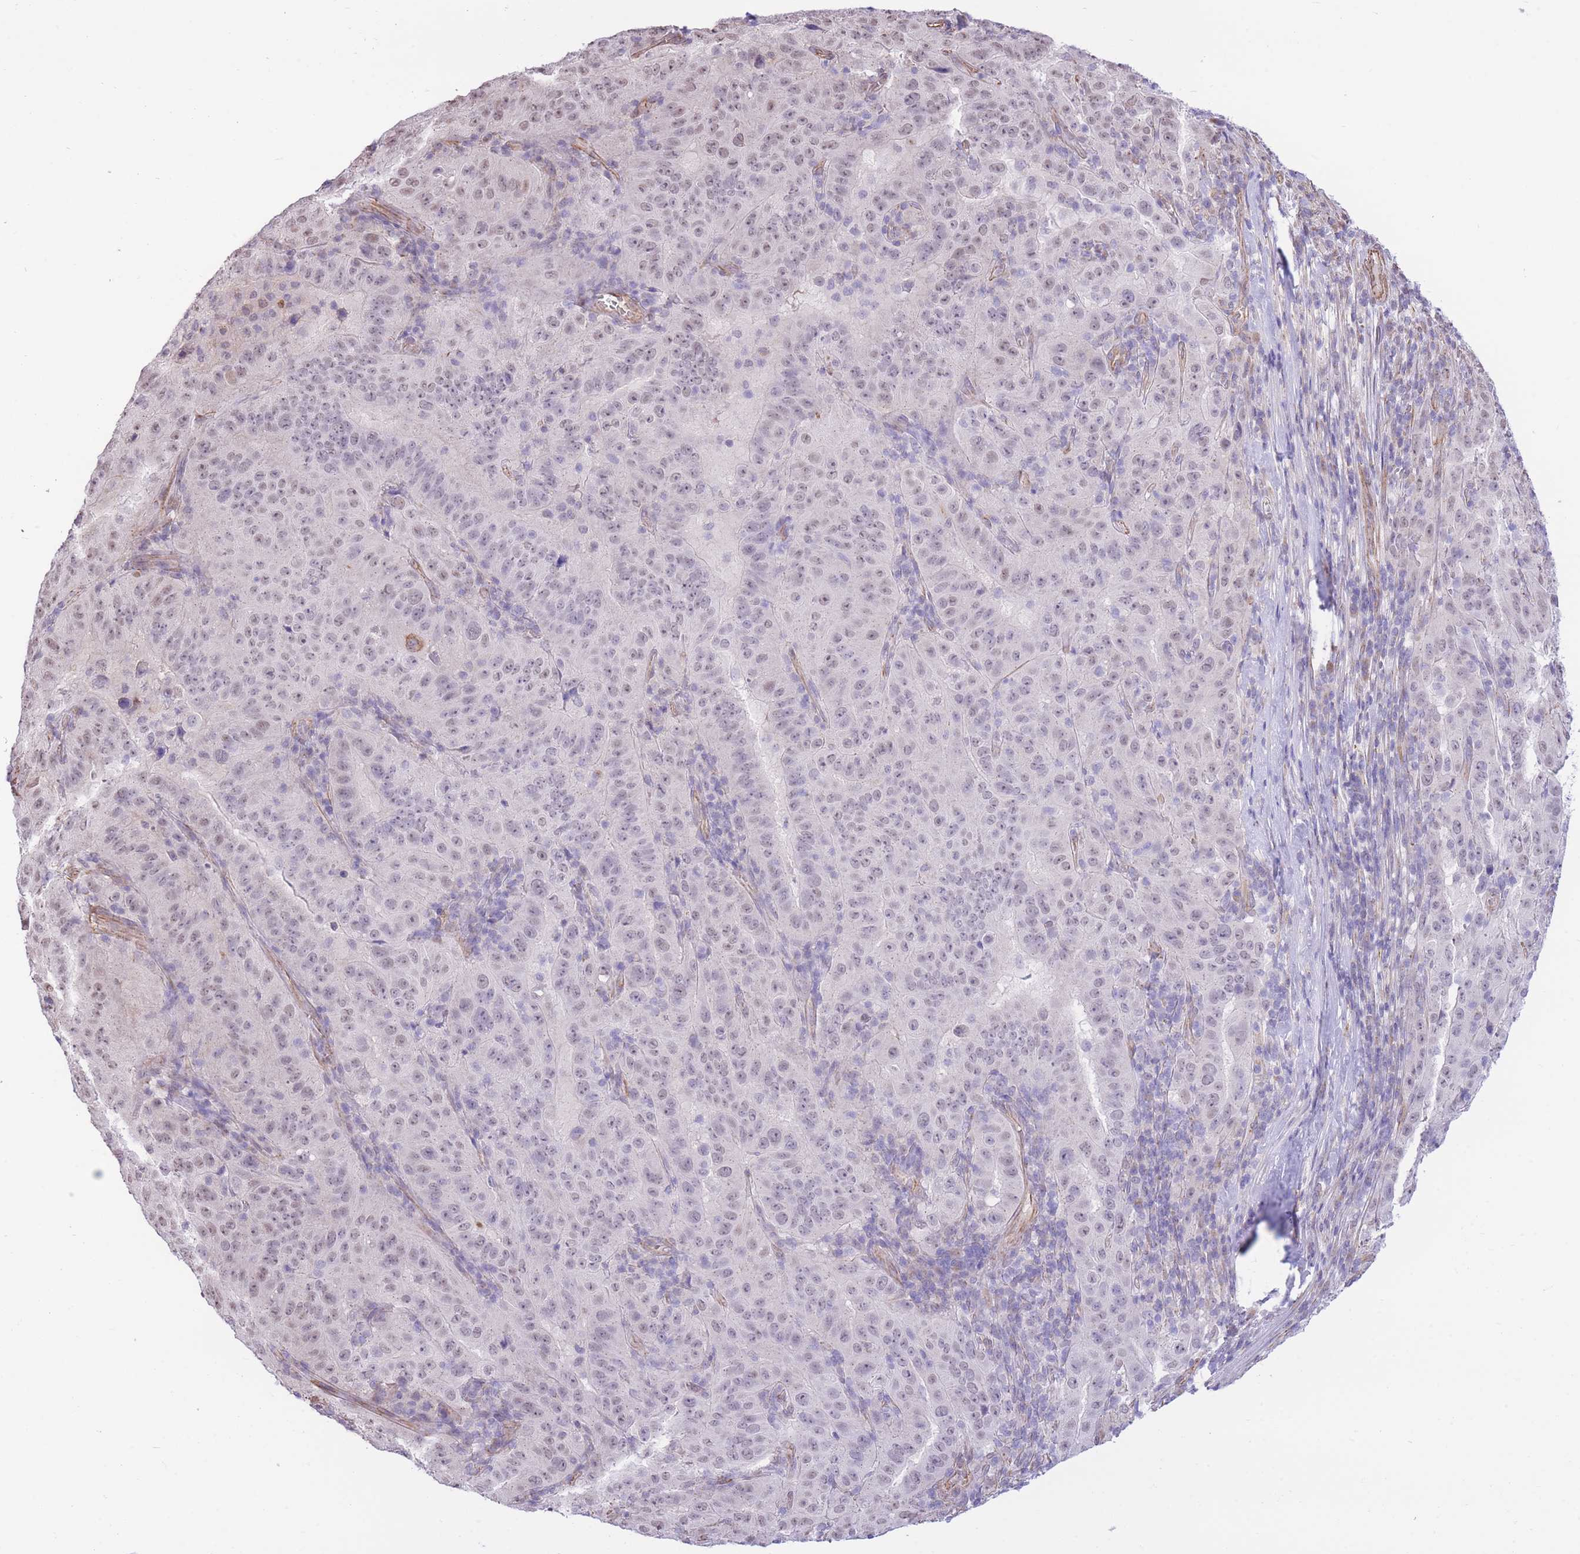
{"staining": {"intensity": "negative", "quantity": "none", "location": "none"}, "tissue": "pancreatic cancer", "cell_type": "Tumor cells", "image_type": "cancer", "snomed": [{"axis": "morphology", "description": "Adenocarcinoma, NOS"}, {"axis": "topography", "description": "Pancreas"}], "caption": "A histopathology image of adenocarcinoma (pancreatic) stained for a protein displays no brown staining in tumor cells.", "gene": "PSG8", "patient": {"sex": "male", "age": 63}}